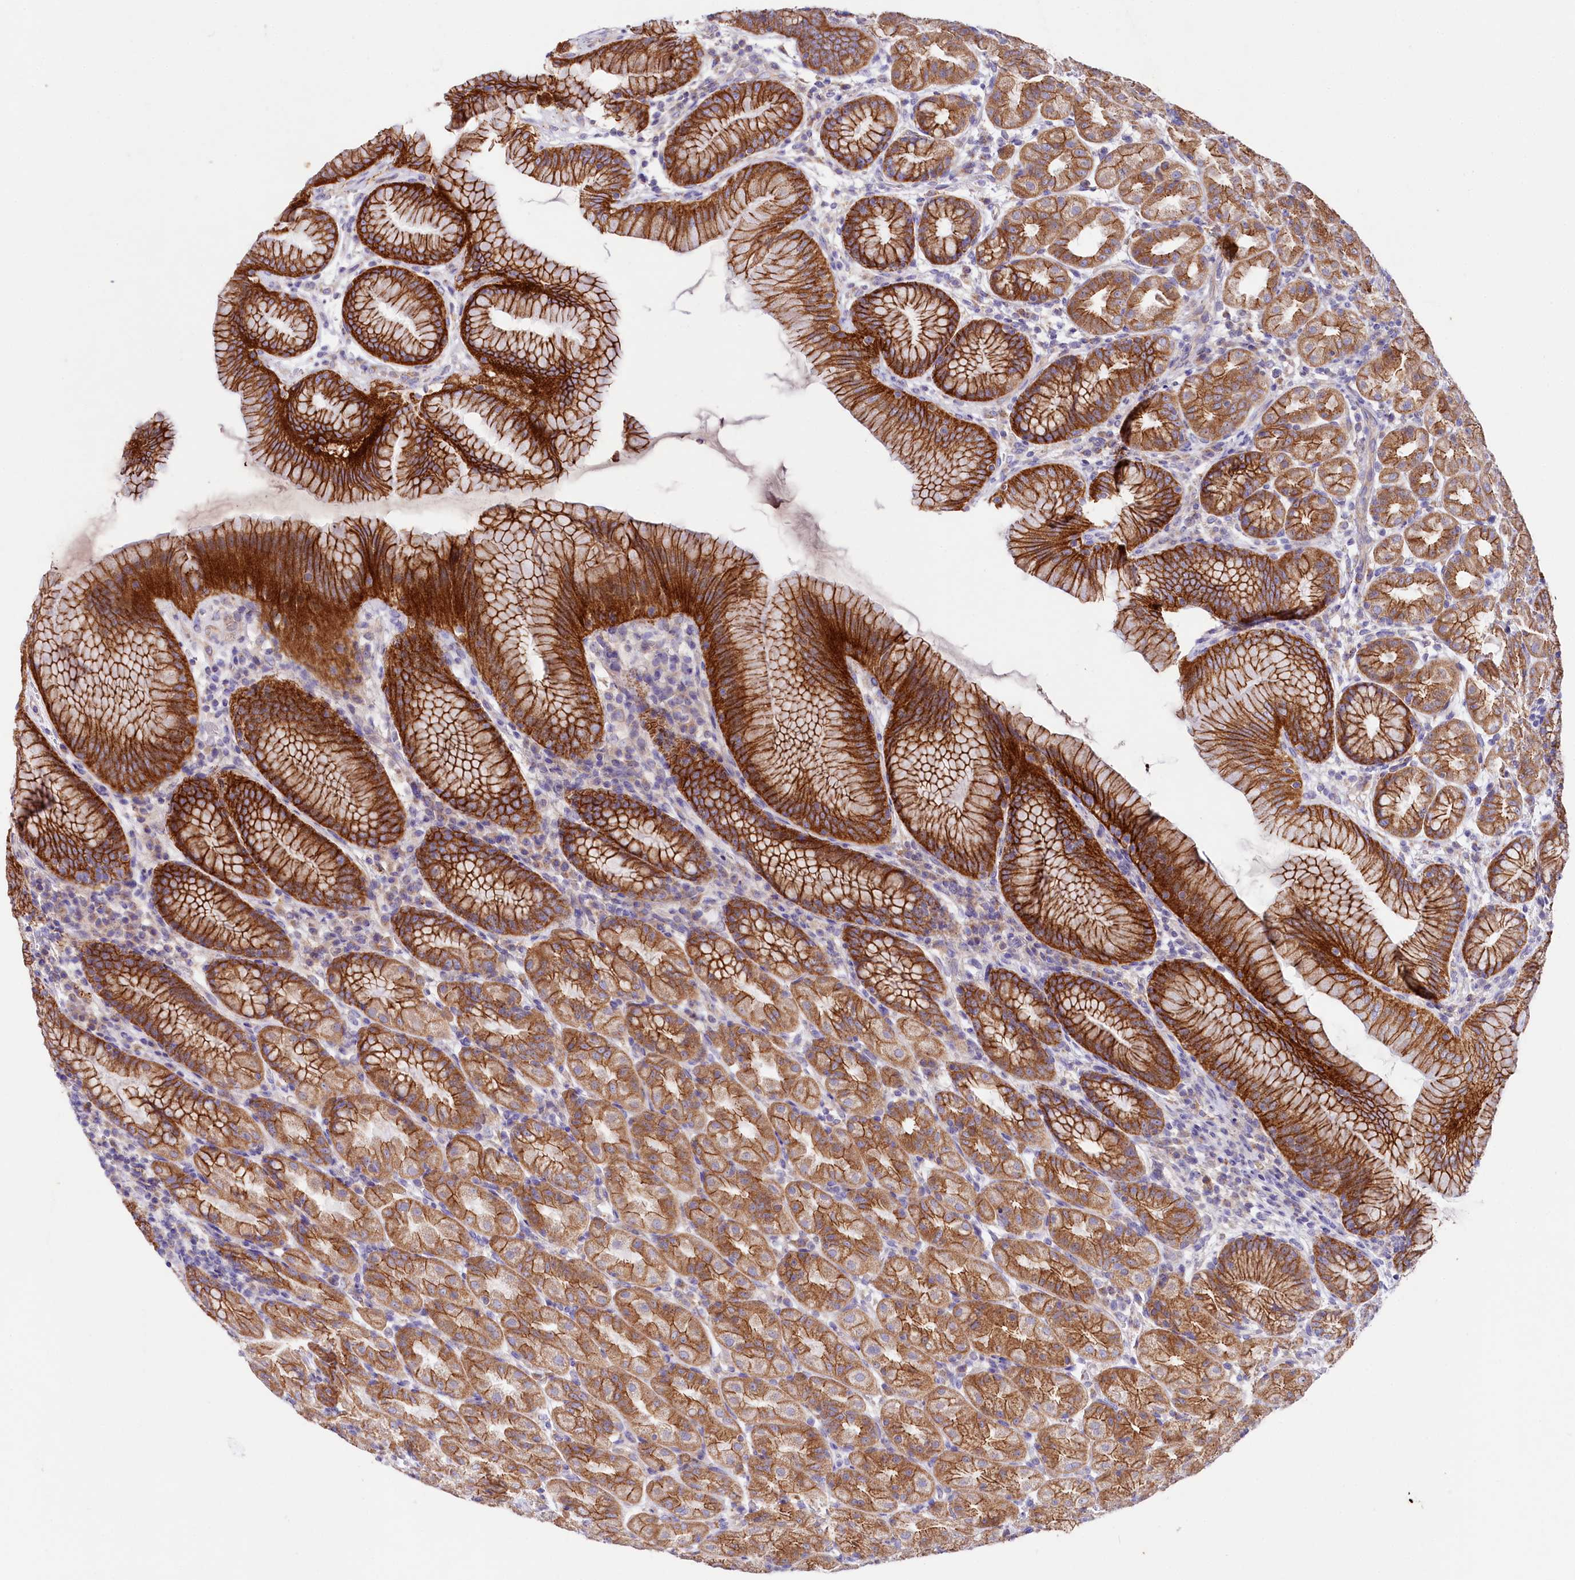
{"staining": {"intensity": "strong", "quantity": ">75%", "location": "cytoplasmic/membranous"}, "tissue": "stomach", "cell_type": "Glandular cells", "image_type": "normal", "snomed": [{"axis": "morphology", "description": "Normal tissue, NOS"}, {"axis": "topography", "description": "Stomach"}], "caption": "The immunohistochemical stain labels strong cytoplasmic/membranous staining in glandular cells of benign stomach.", "gene": "SACM1L", "patient": {"sex": "female", "age": 79}}